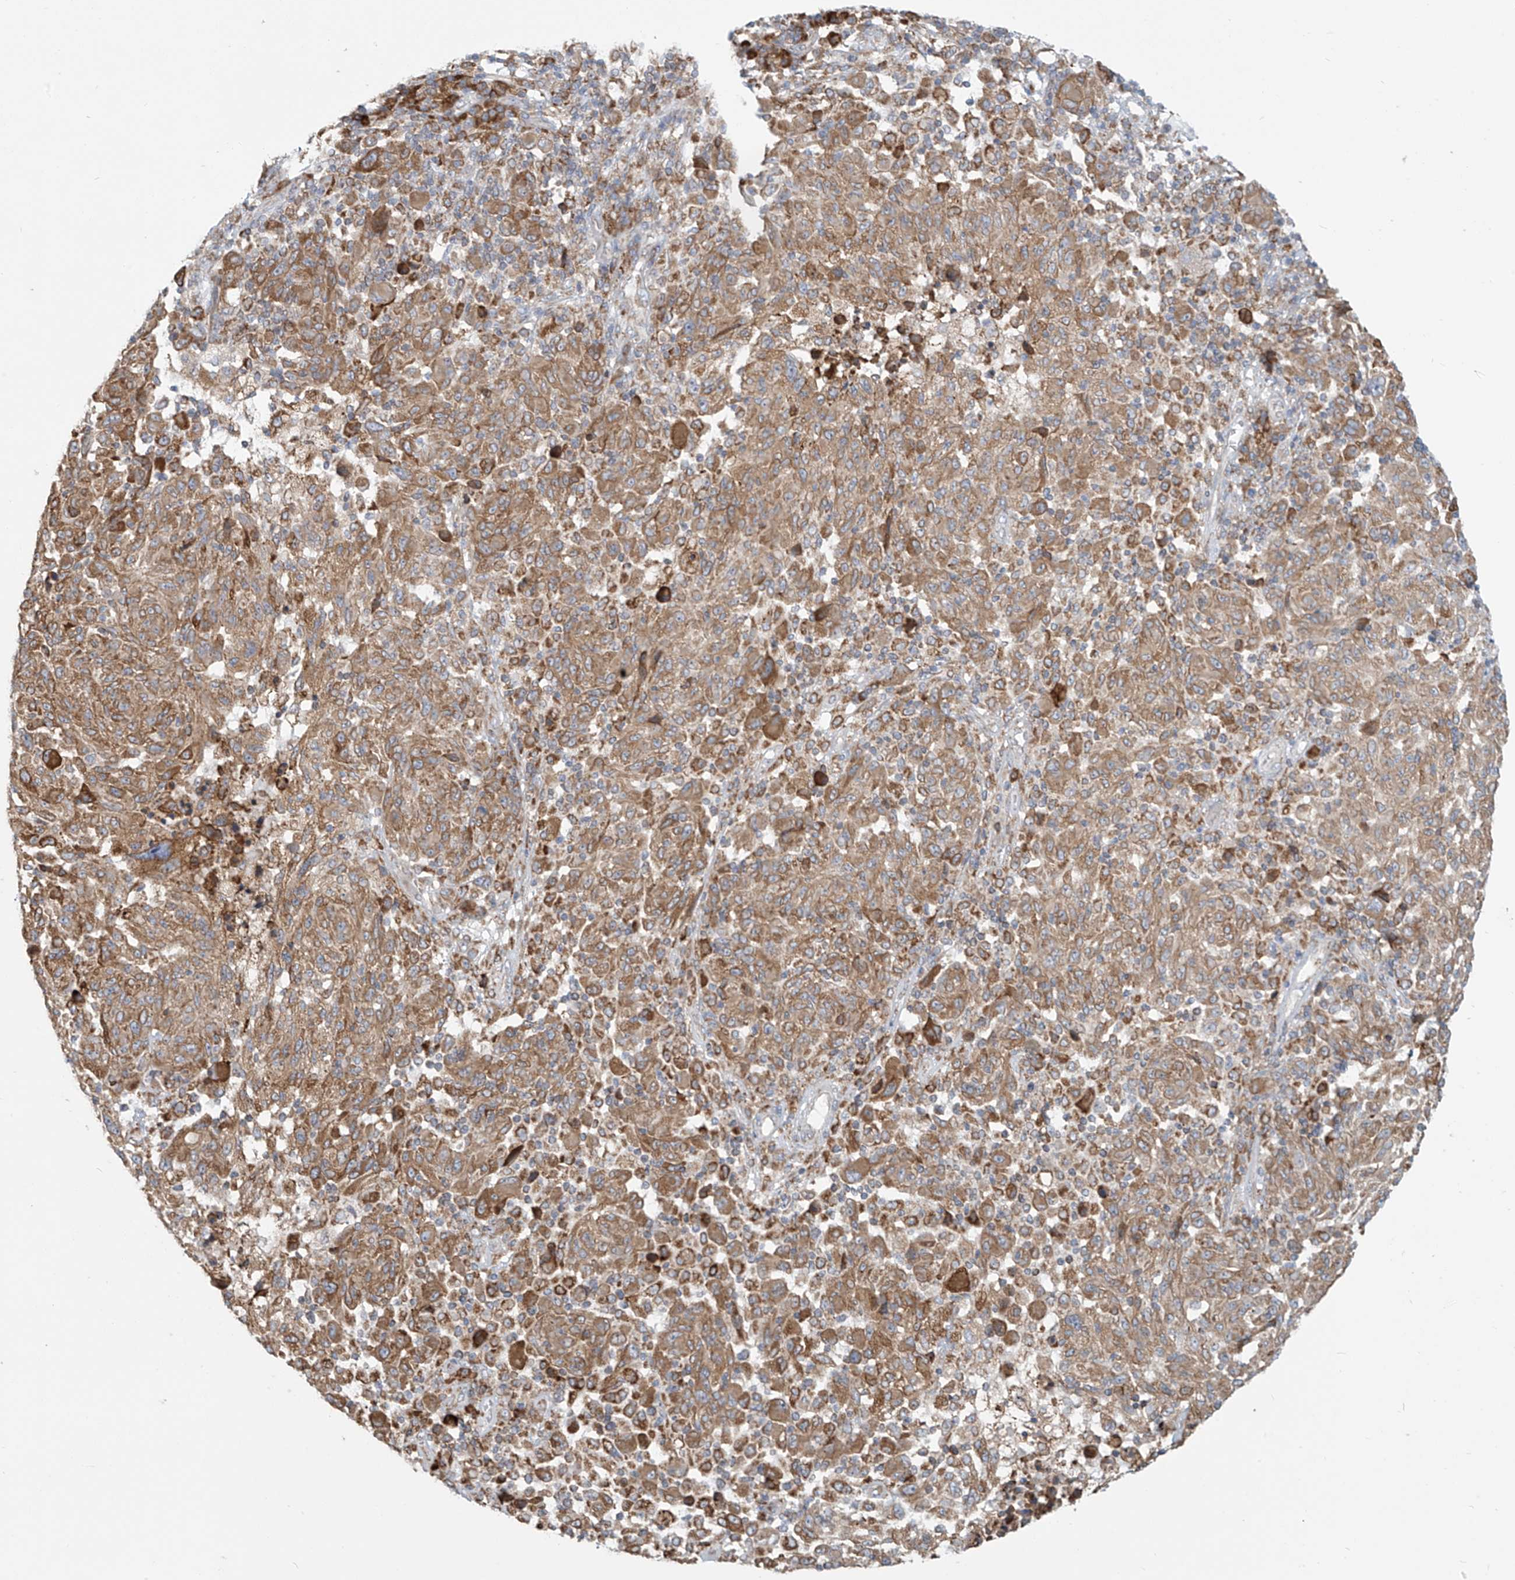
{"staining": {"intensity": "moderate", "quantity": ">75%", "location": "cytoplasmic/membranous"}, "tissue": "melanoma", "cell_type": "Tumor cells", "image_type": "cancer", "snomed": [{"axis": "morphology", "description": "Malignant melanoma, NOS"}, {"axis": "topography", "description": "Skin"}], "caption": "Protein expression analysis of malignant melanoma reveals moderate cytoplasmic/membranous expression in approximately >75% of tumor cells. The protein of interest is shown in brown color, while the nuclei are stained blue.", "gene": "KATNIP", "patient": {"sex": "male", "age": 53}}